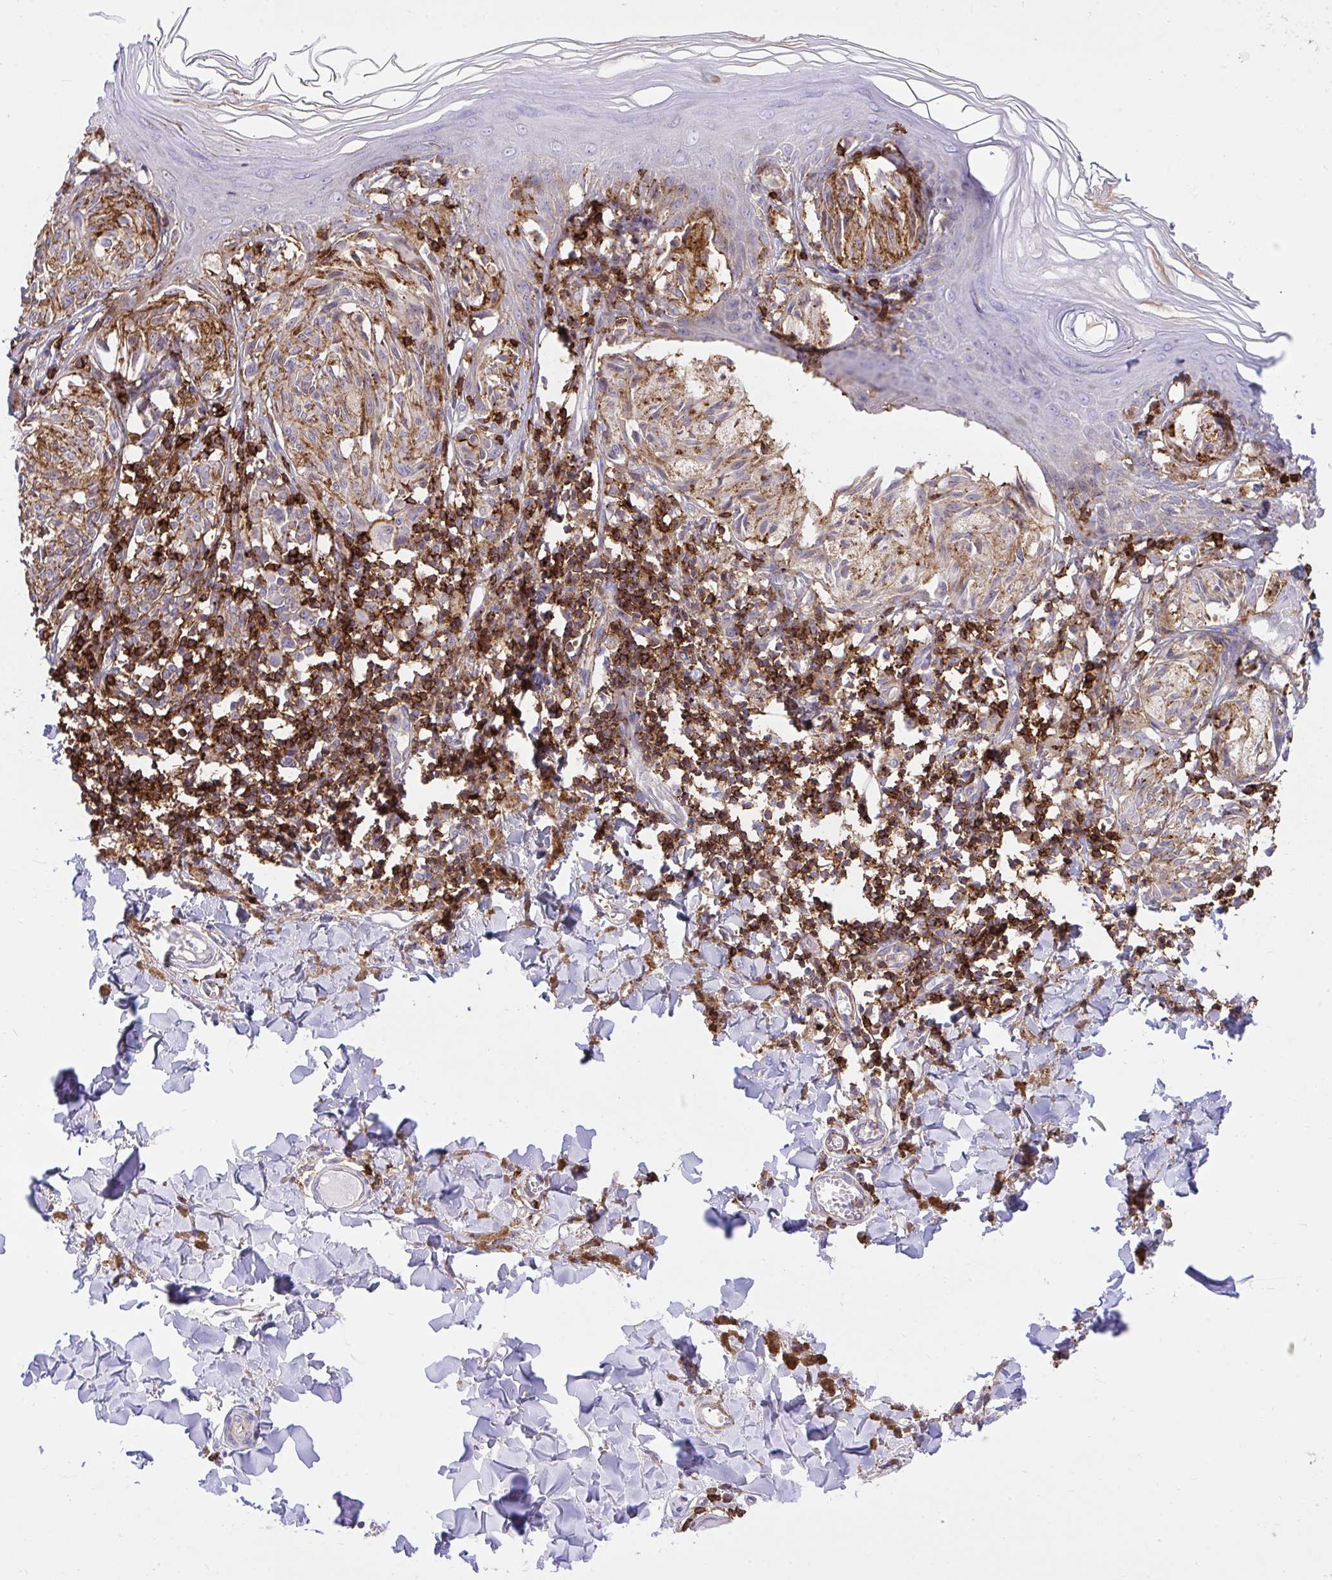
{"staining": {"intensity": "weak", "quantity": ">75%", "location": "cytoplasmic/membranous"}, "tissue": "melanoma", "cell_type": "Tumor cells", "image_type": "cancer", "snomed": [{"axis": "morphology", "description": "Malignant melanoma, NOS"}, {"axis": "topography", "description": "Skin"}], "caption": "A histopathology image of human melanoma stained for a protein exhibits weak cytoplasmic/membranous brown staining in tumor cells.", "gene": "ERI1", "patient": {"sex": "female", "age": 38}}